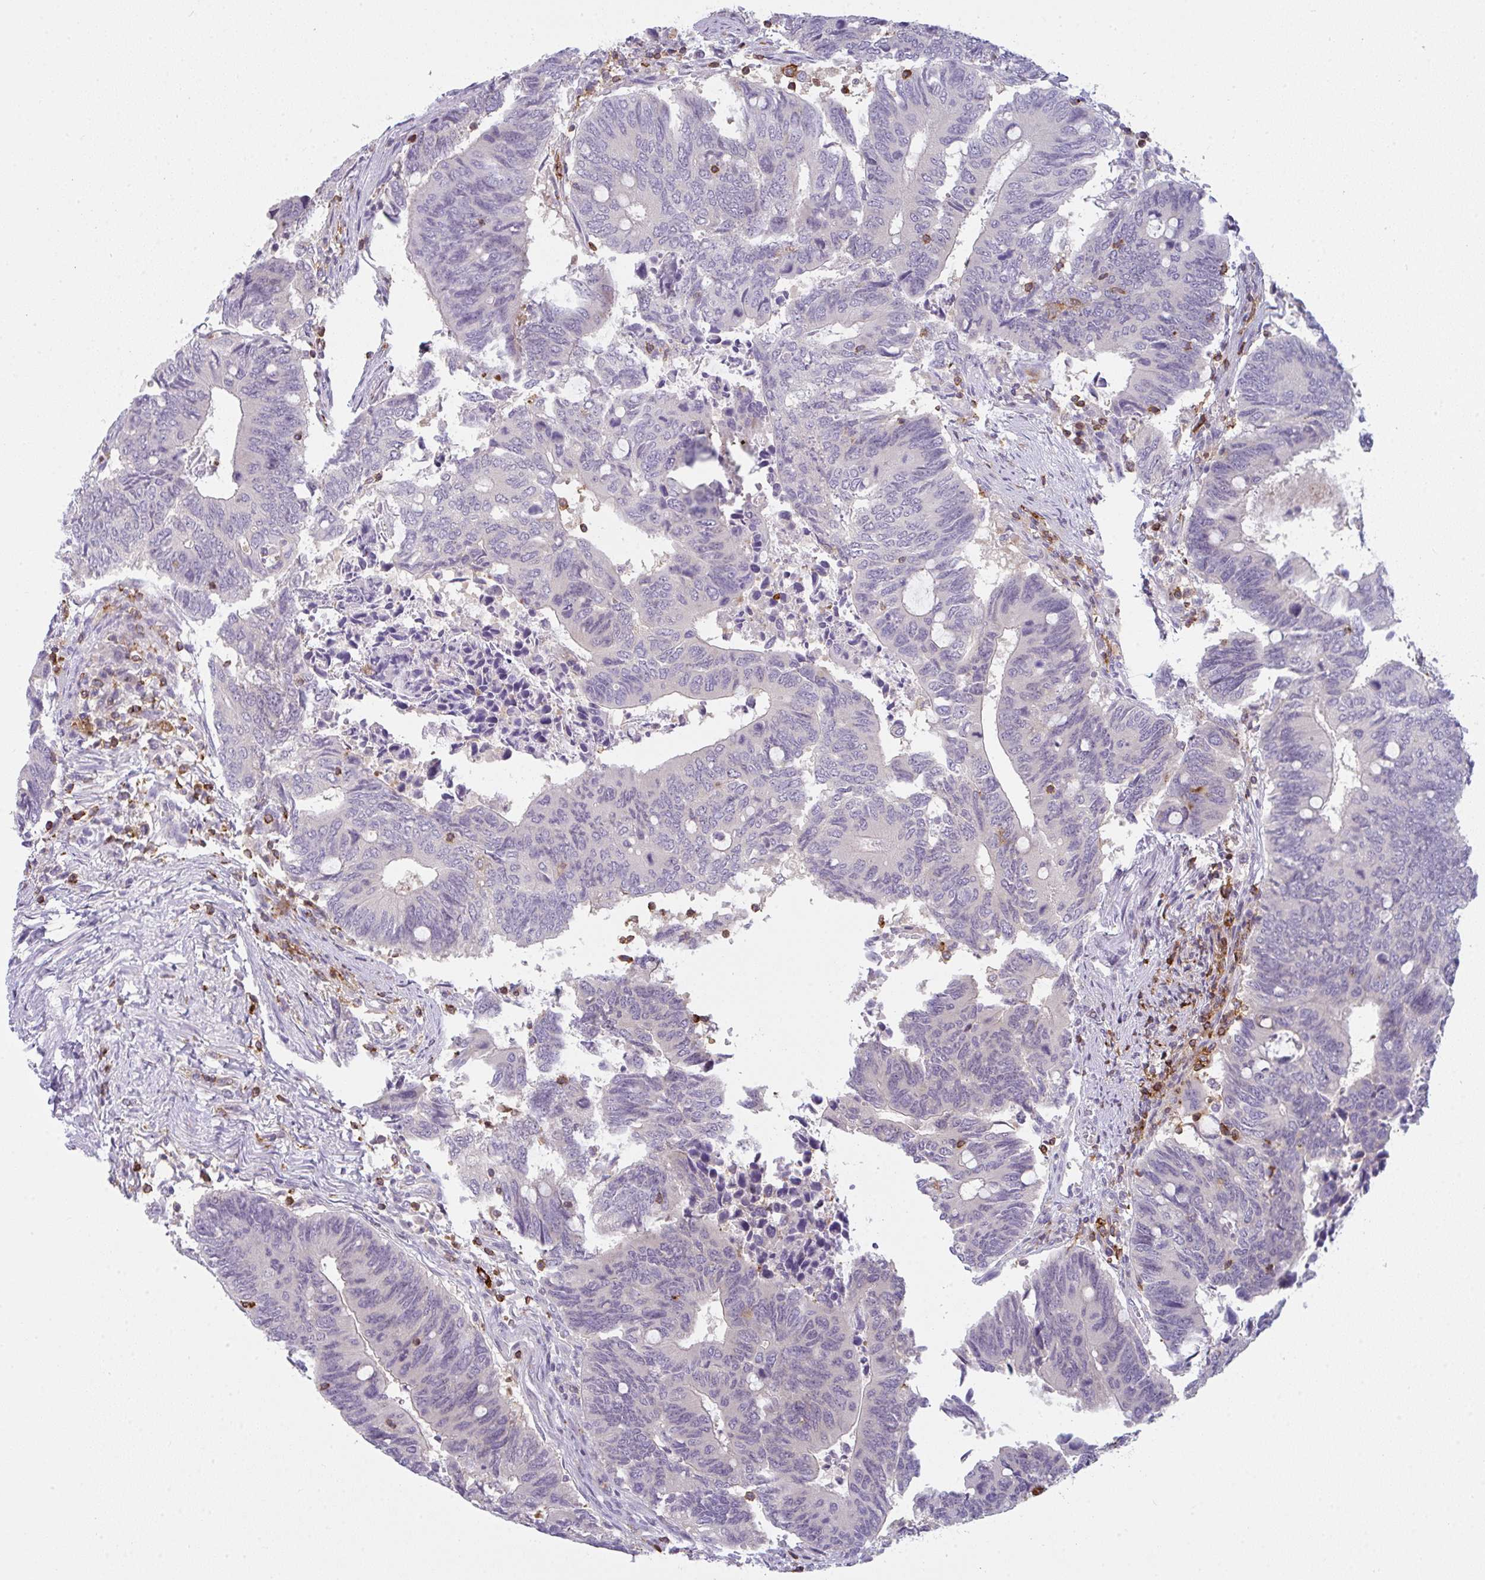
{"staining": {"intensity": "negative", "quantity": "none", "location": "none"}, "tissue": "colorectal cancer", "cell_type": "Tumor cells", "image_type": "cancer", "snomed": [{"axis": "morphology", "description": "Adenocarcinoma, NOS"}, {"axis": "topography", "description": "Colon"}], "caption": "A high-resolution photomicrograph shows immunohistochemistry staining of colorectal cancer (adenocarcinoma), which reveals no significant positivity in tumor cells.", "gene": "CD80", "patient": {"sex": "male", "age": 87}}